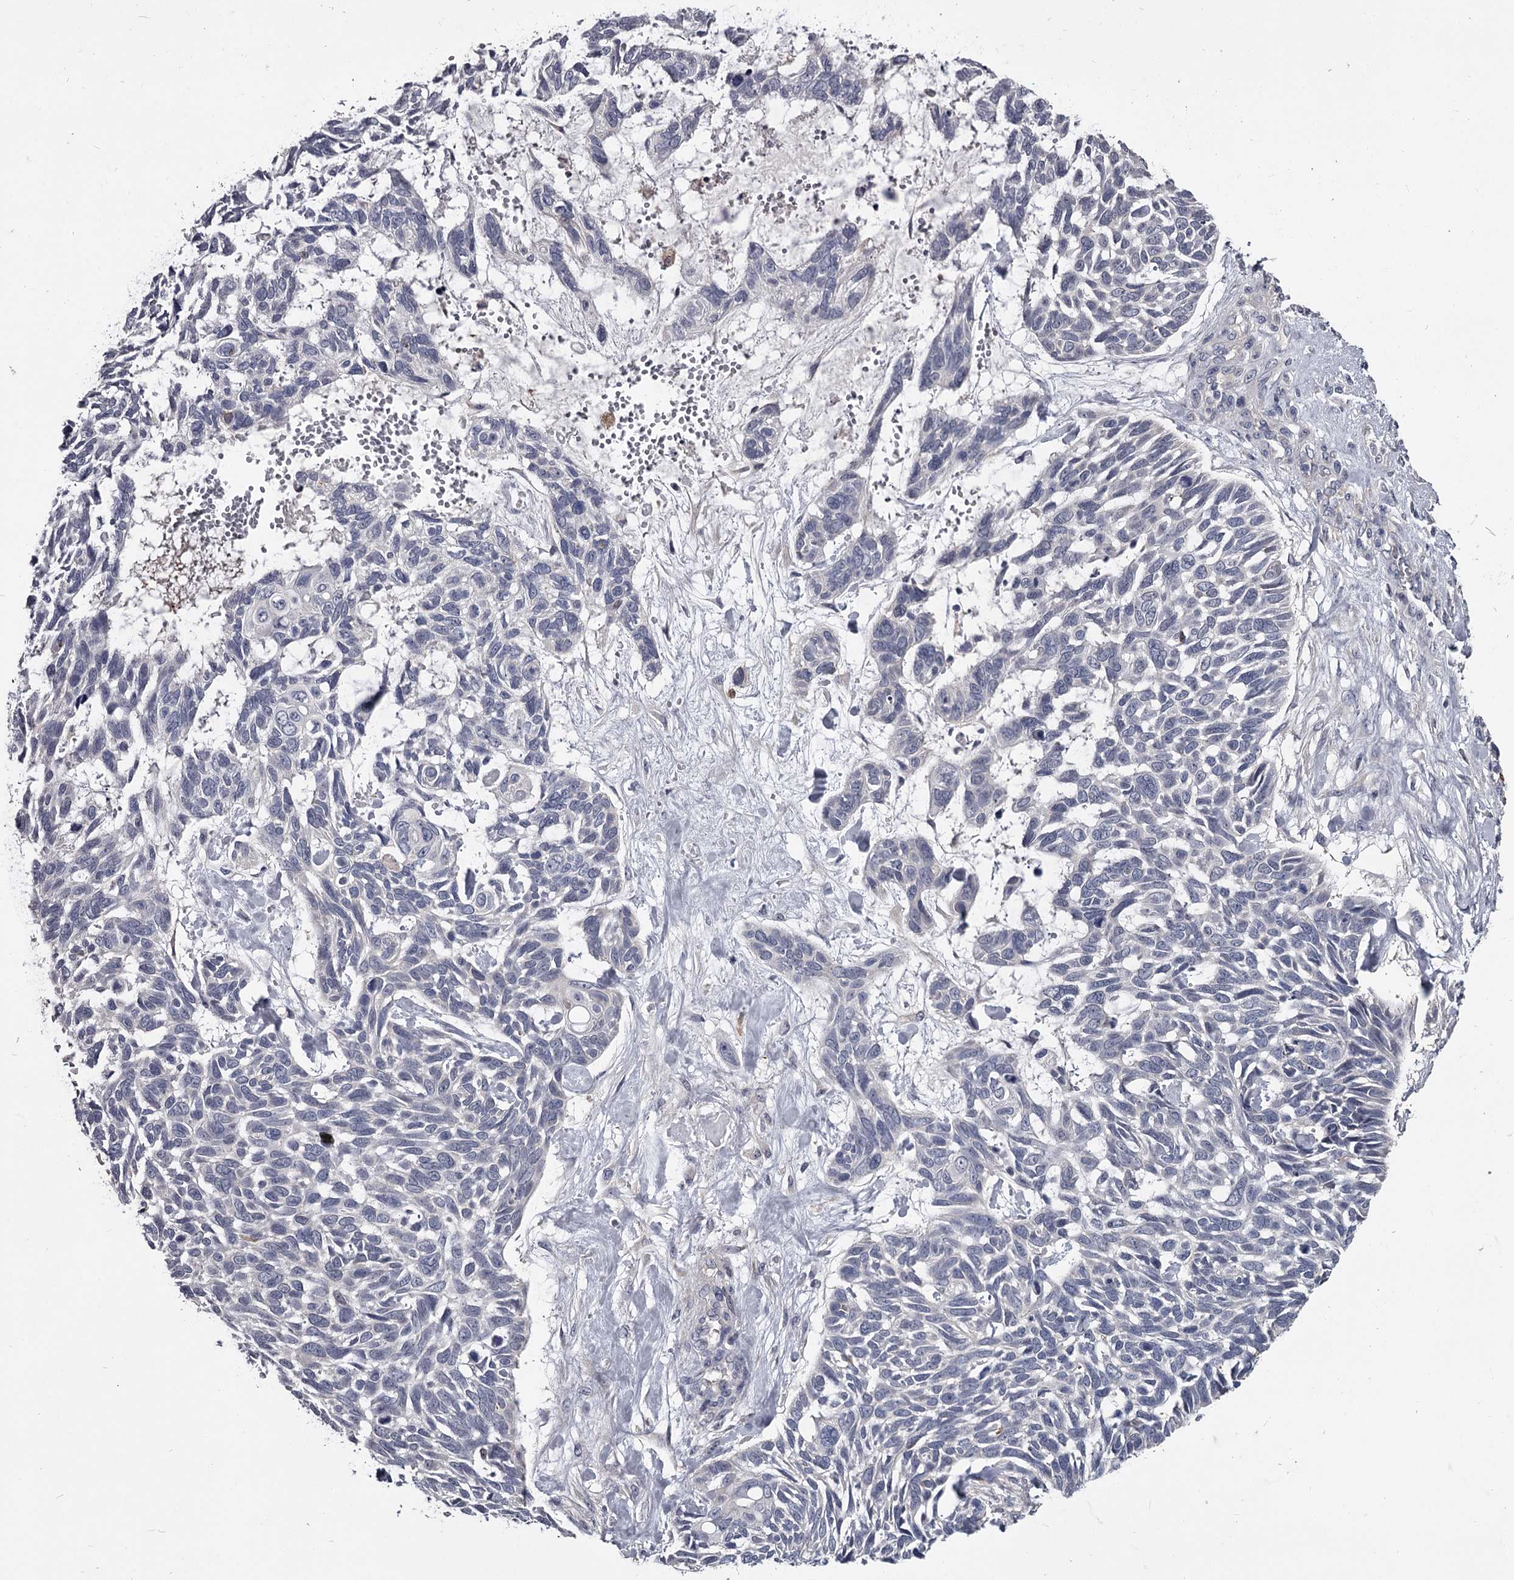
{"staining": {"intensity": "negative", "quantity": "none", "location": "none"}, "tissue": "skin cancer", "cell_type": "Tumor cells", "image_type": "cancer", "snomed": [{"axis": "morphology", "description": "Basal cell carcinoma"}, {"axis": "topography", "description": "Skin"}], "caption": "This is an IHC micrograph of human skin cancer. There is no expression in tumor cells.", "gene": "GSTO1", "patient": {"sex": "male", "age": 88}}